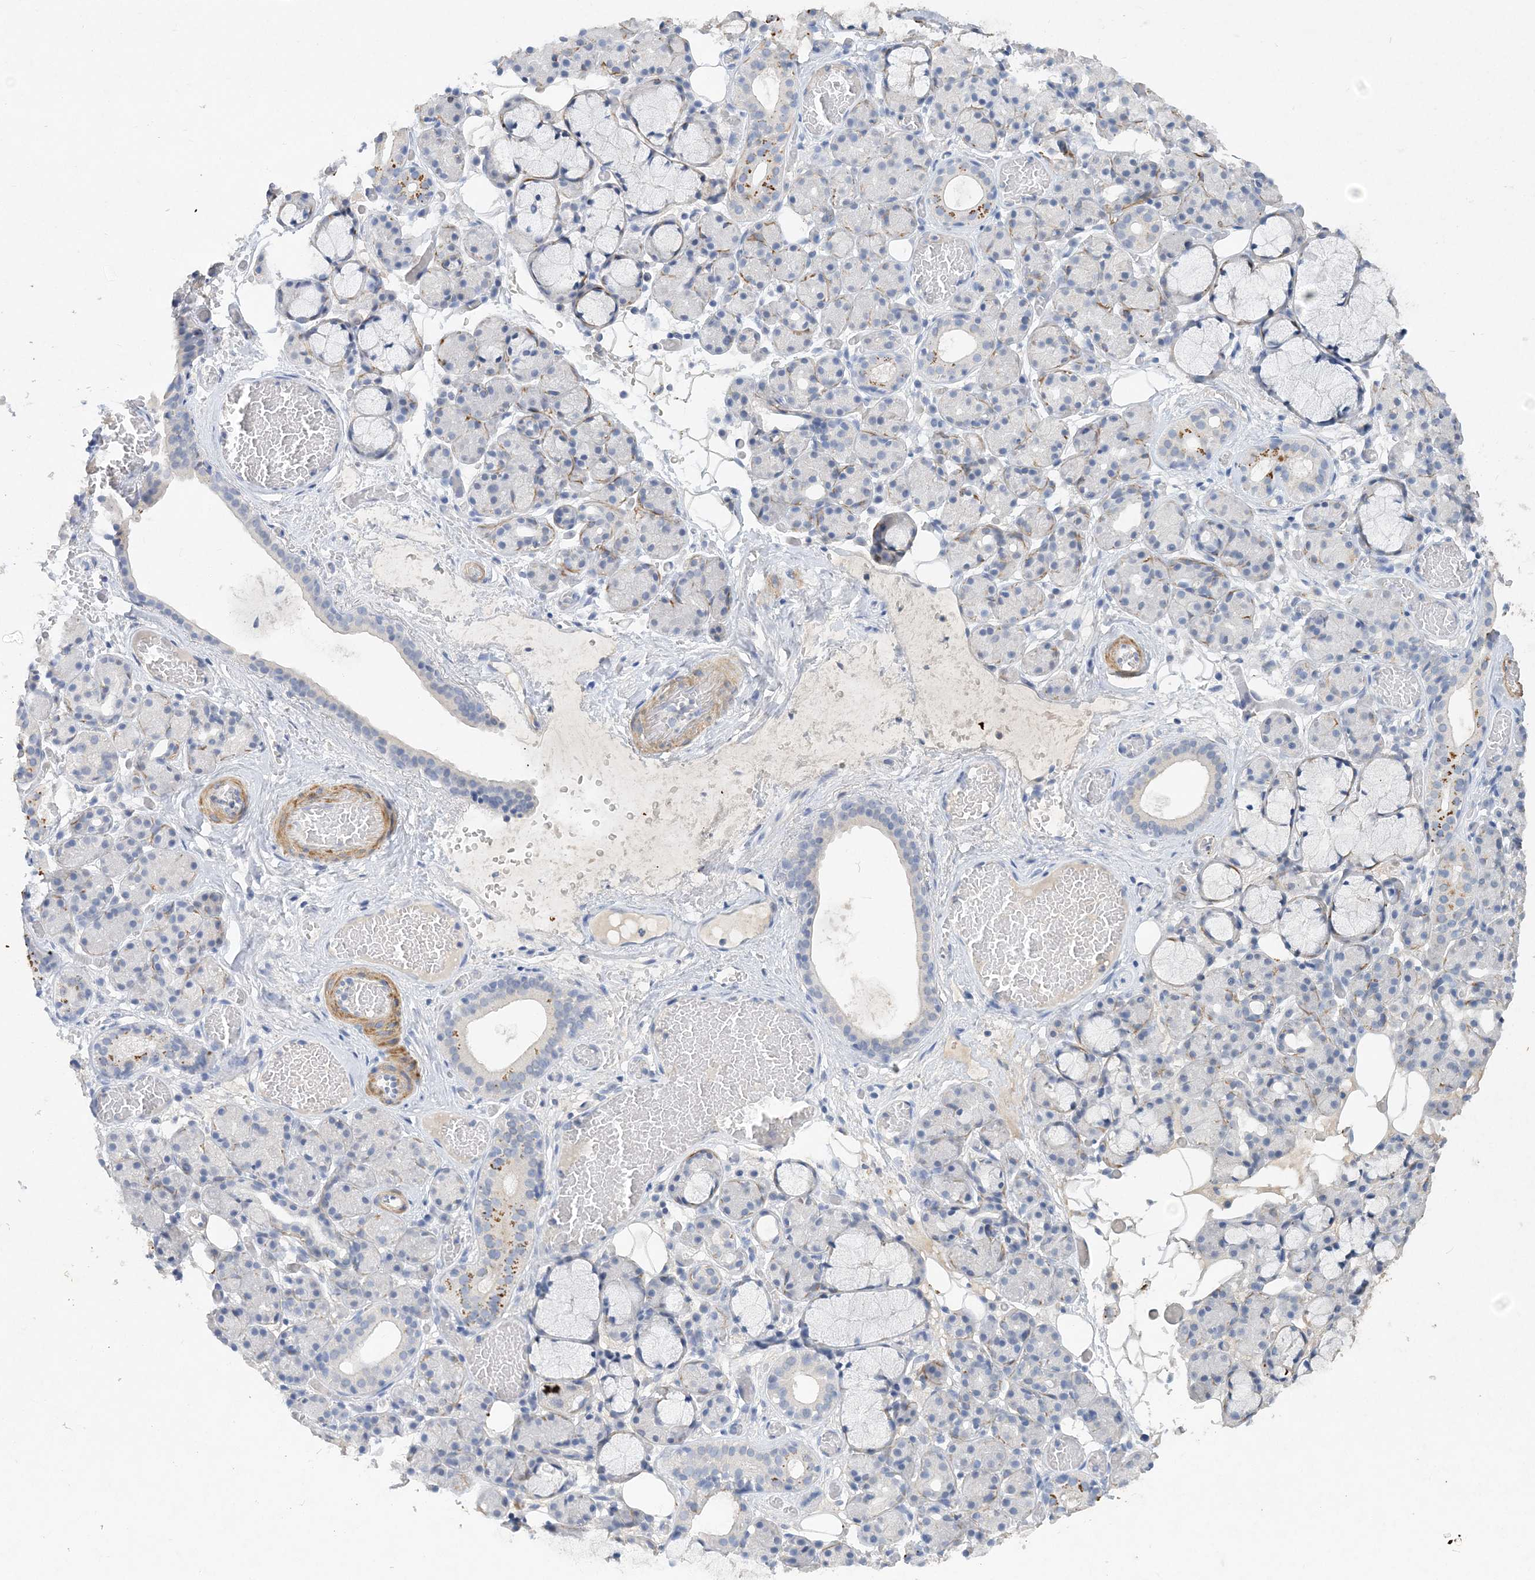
{"staining": {"intensity": "weak", "quantity": "<25%", "location": "cytoplasmic/membranous"}, "tissue": "salivary gland", "cell_type": "Glandular cells", "image_type": "normal", "snomed": [{"axis": "morphology", "description": "Normal tissue, NOS"}, {"axis": "topography", "description": "Salivary gland"}], "caption": "The IHC histopathology image has no significant staining in glandular cells of salivary gland.", "gene": "C11orf58", "patient": {"sex": "male", "age": 63}}